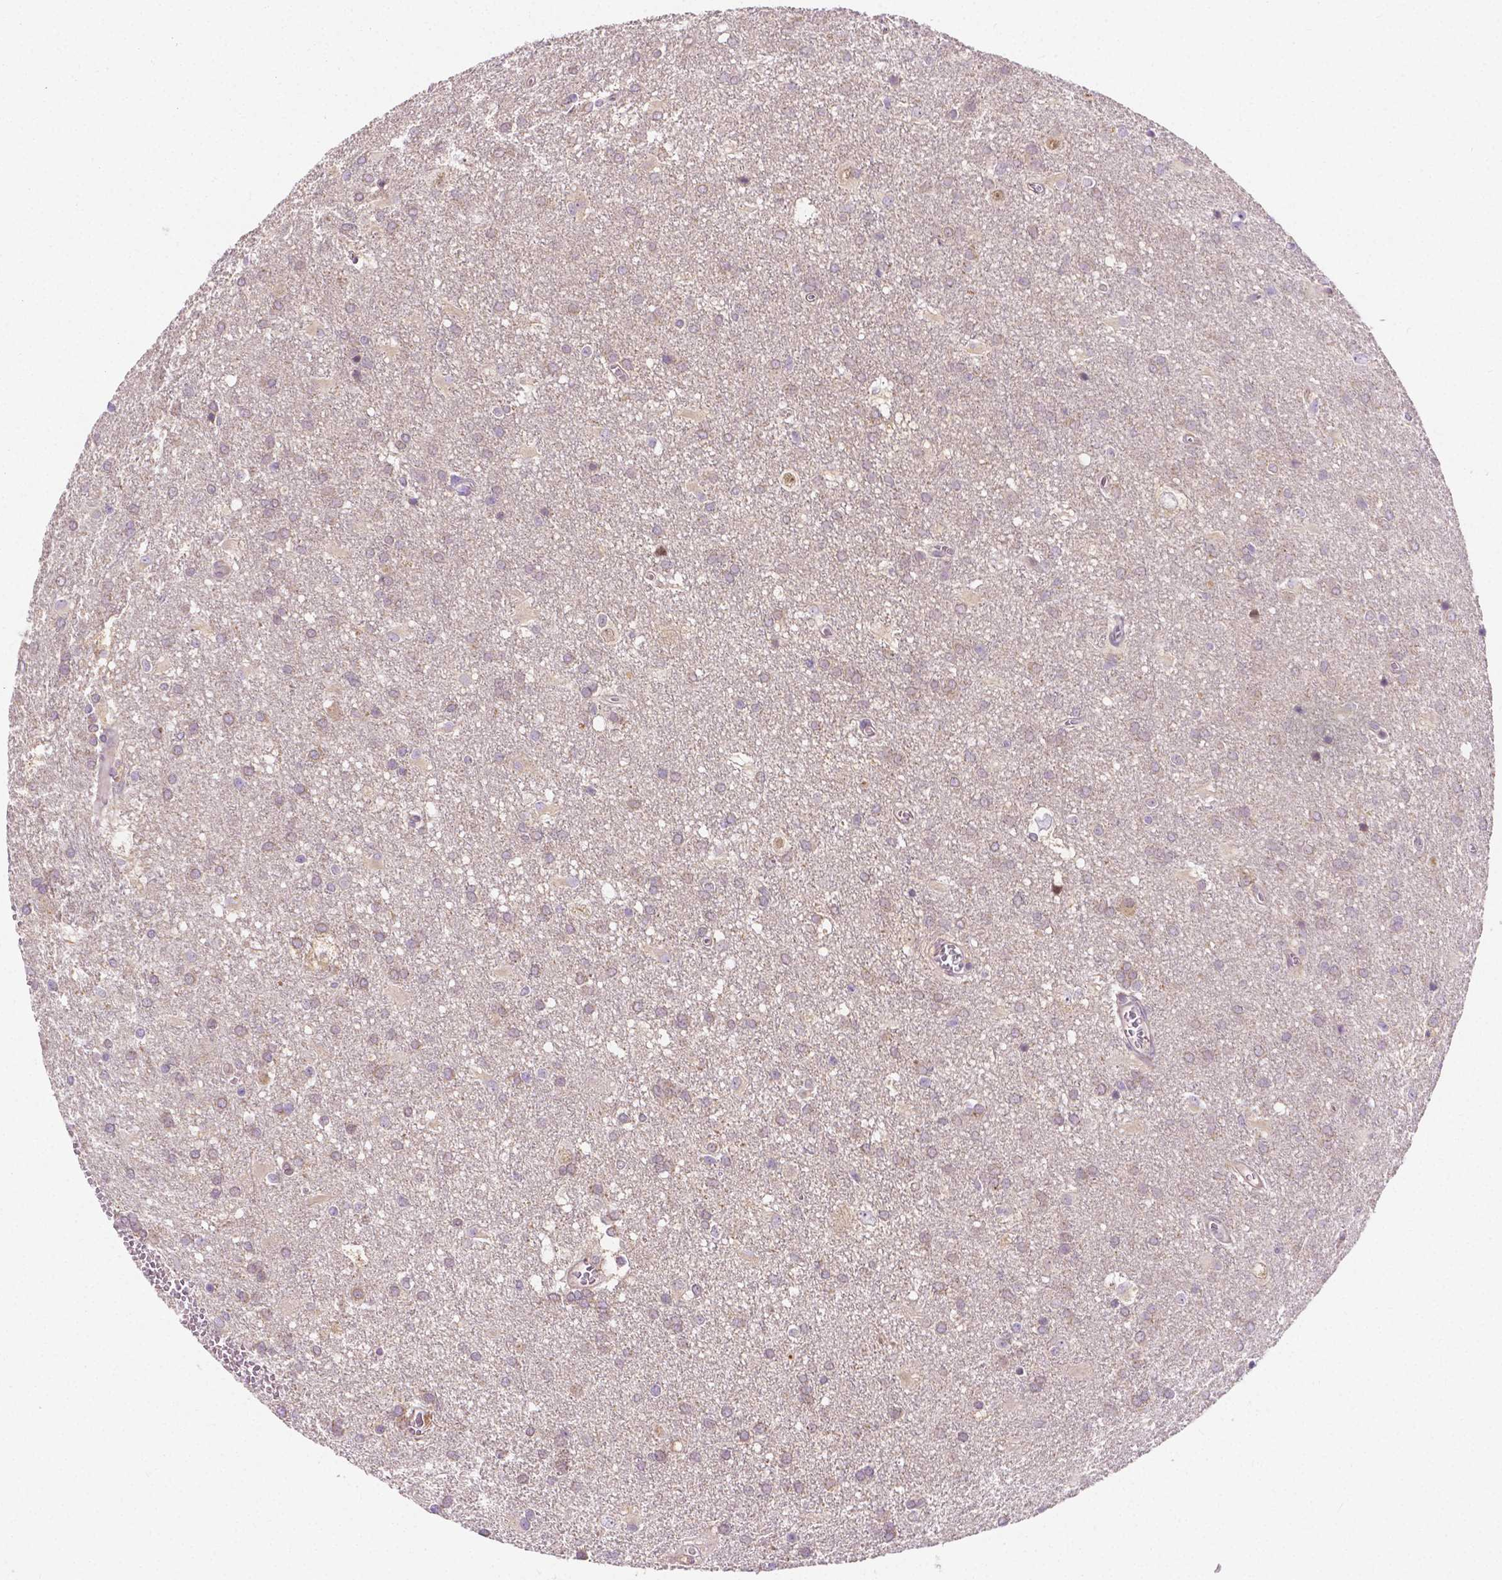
{"staining": {"intensity": "negative", "quantity": "none", "location": "none"}, "tissue": "glioma", "cell_type": "Tumor cells", "image_type": "cancer", "snomed": [{"axis": "morphology", "description": "Glioma, malignant, Low grade"}, {"axis": "topography", "description": "Brain"}], "caption": "Glioma stained for a protein using IHC shows no expression tumor cells.", "gene": "ZNRD2", "patient": {"sex": "male", "age": 66}}